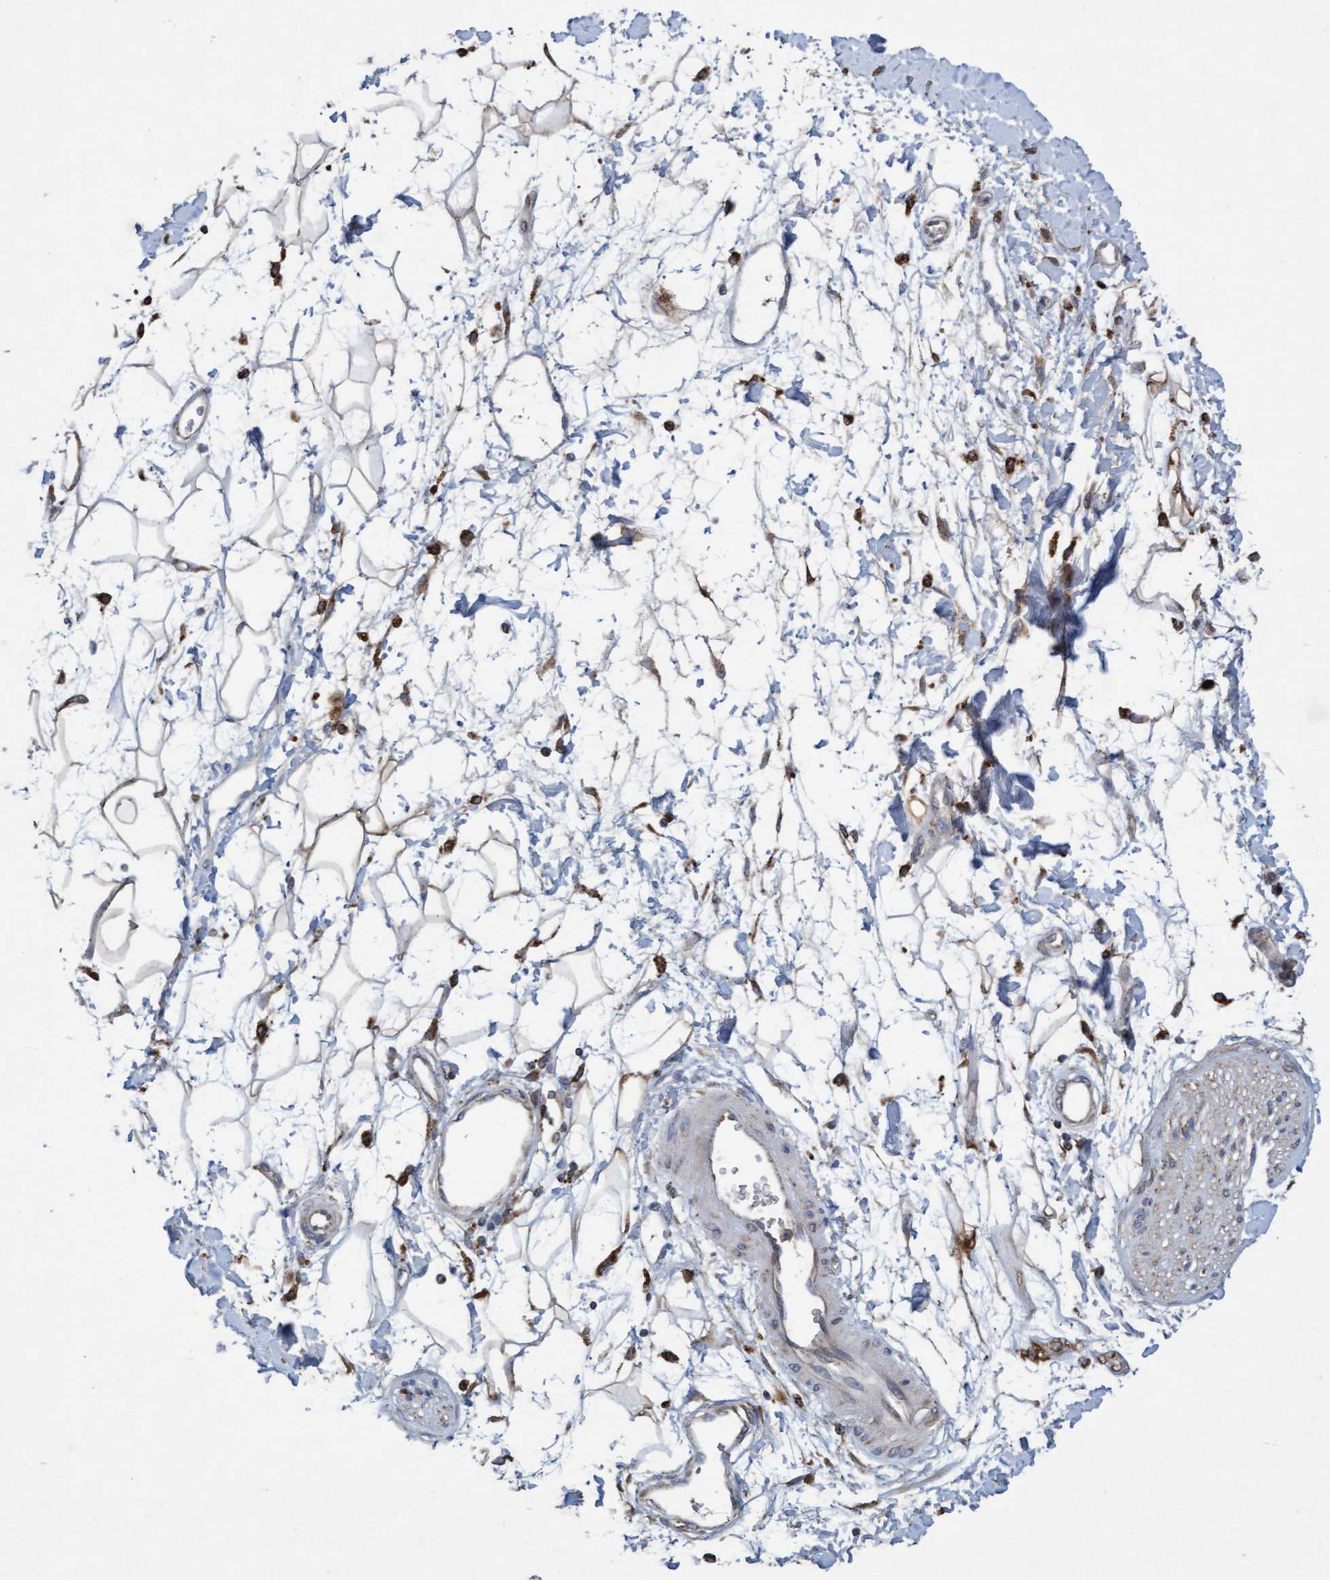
{"staining": {"intensity": "negative", "quantity": "none", "location": "none"}, "tissue": "adipose tissue", "cell_type": "Adipocytes", "image_type": "normal", "snomed": [{"axis": "morphology", "description": "Normal tissue, NOS"}, {"axis": "morphology", "description": "Adenocarcinoma, NOS"}, {"axis": "topography", "description": "Duodenum"}, {"axis": "topography", "description": "Peripheral nerve tissue"}], "caption": "IHC image of normal human adipose tissue stained for a protein (brown), which exhibits no positivity in adipocytes. (Immunohistochemistry (ihc), brightfield microscopy, high magnification).", "gene": "ATPAF2", "patient": {"sex": "female", "age": 60}}